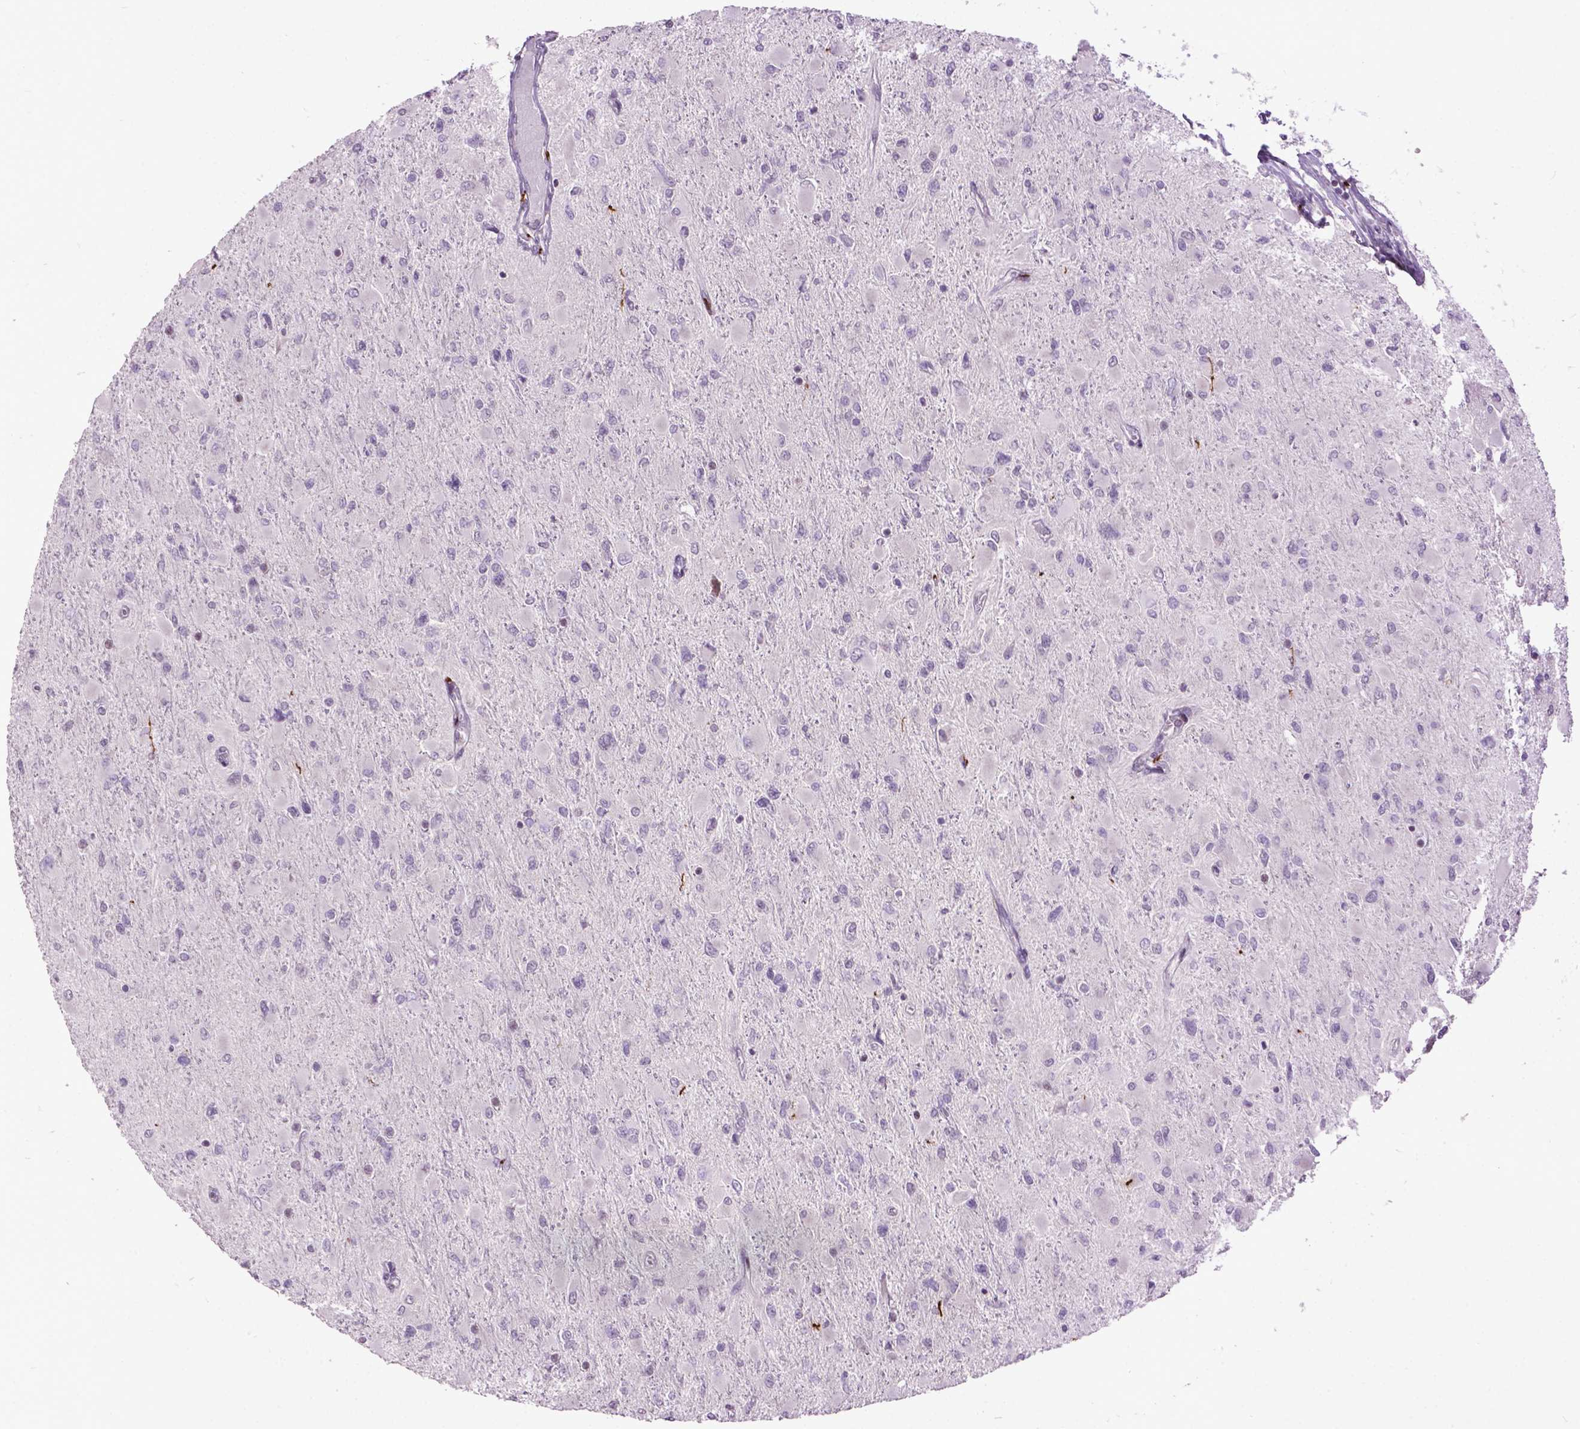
{"staining": {"intensity": "negative", "quantity": "none", "location": "none"}, "tissue": "glioma", "cell_type": "Tumor cells", "image_type": "cancer", "snomed": [{"axis": "morphology", "description": "Glioma, malignant, High grade"}, {"axis": "topography", "description": "Cerebral cortex"}], "caption": "Tumor cells are negative for protein expression in human high-grade glioma (malignant).", "gene": "TH", "patient": {"sex": "female", "age": 36}}